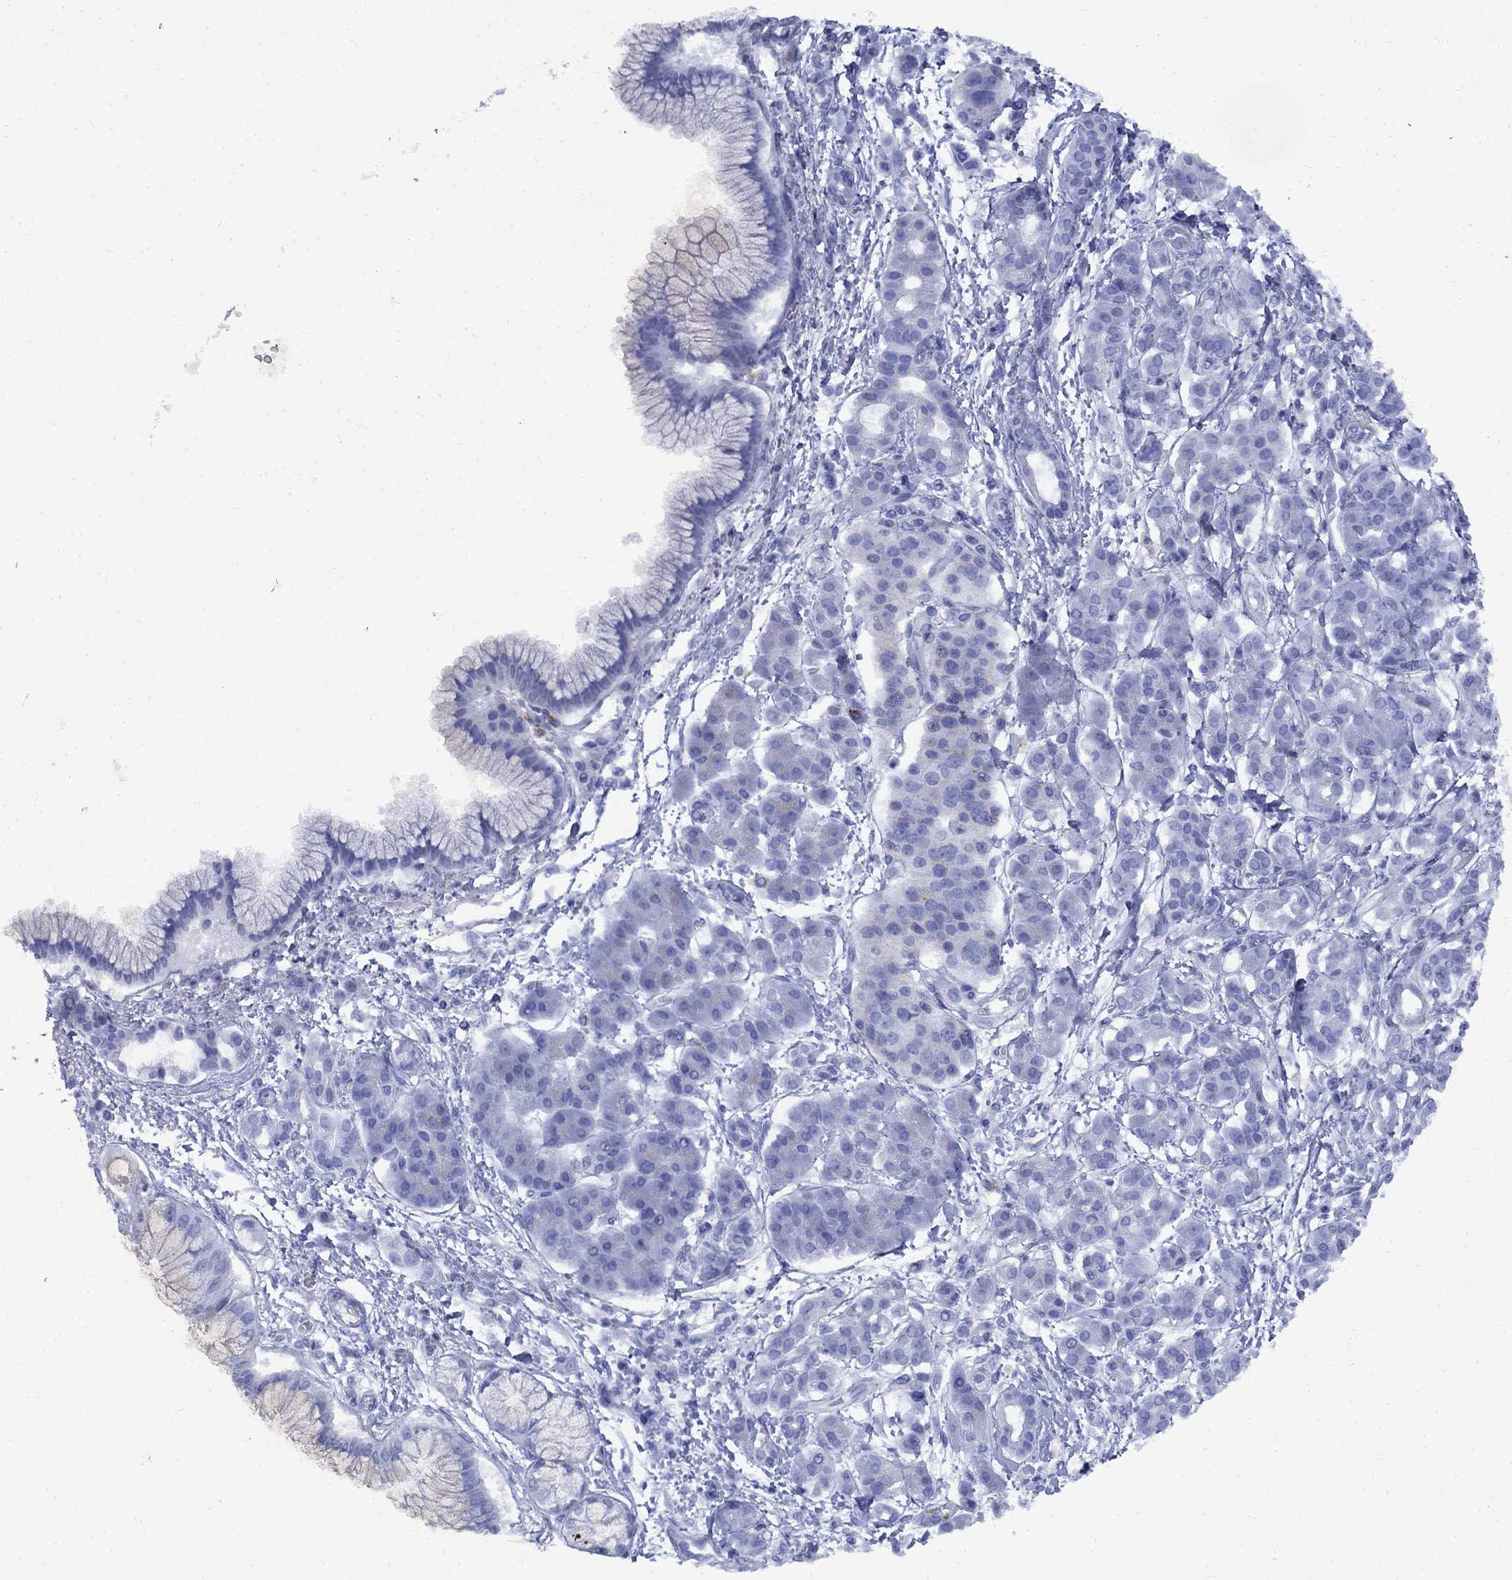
{"staining": {"intensity": "negative", "quantity": "none", "location": "none"}, "tissue": "pancreatic cancer", "cell_type": "Tumor cells", "image_type": "cancer", "snomed": [{"axis": "morphology", "description": "Adenocarcinoma, NOS"}, {"axis": "topography", "description": "Pancreas"}], "caption": "Tumor cells show no significant staining in pancreatic cancer.", "gene": "STAB2", "patient": {"sex": "male", "age": 72}}